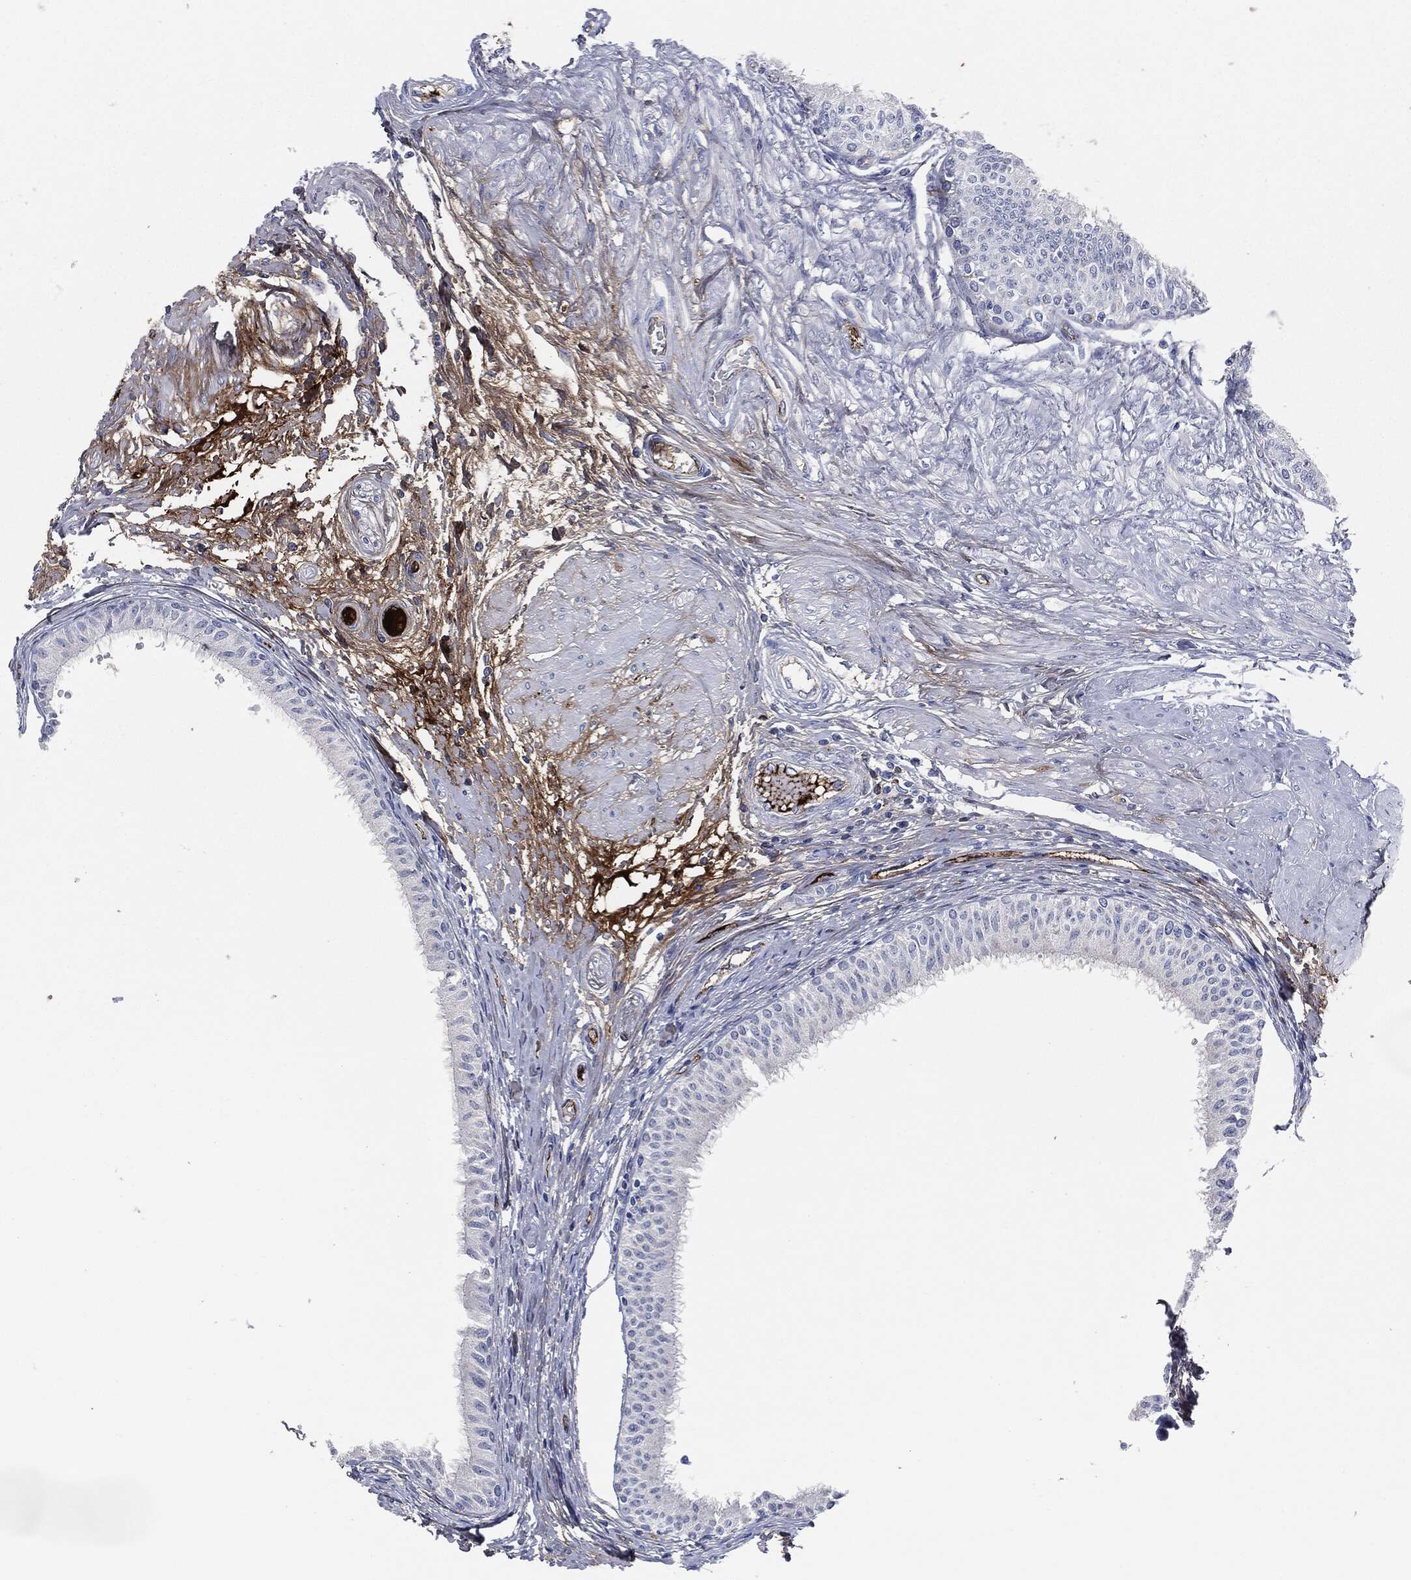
{"staining": {"intensity": "negative", "quantity": "none", "location": "none"}, "tissue": "epididymis", "cell_type": "Glandular cells", "image_type": "normal", "snomed": [{"axis": "morphology", "description": "Normal tissue, NOS"}, {"axis": "morphology", "description": "Seminoma, NOS"}, {"axis": "topography", "description": "Testis"}, {"axis": "topography", "description": "Epididymis"}], "caption": "High power microscopy histopathology image of an immunohistochemistry histopathology image of normal epididymis, revealing no significant positivity in glandular cells.", "gene": "APOB", "patient": {"sex": "male", "age": 61}}